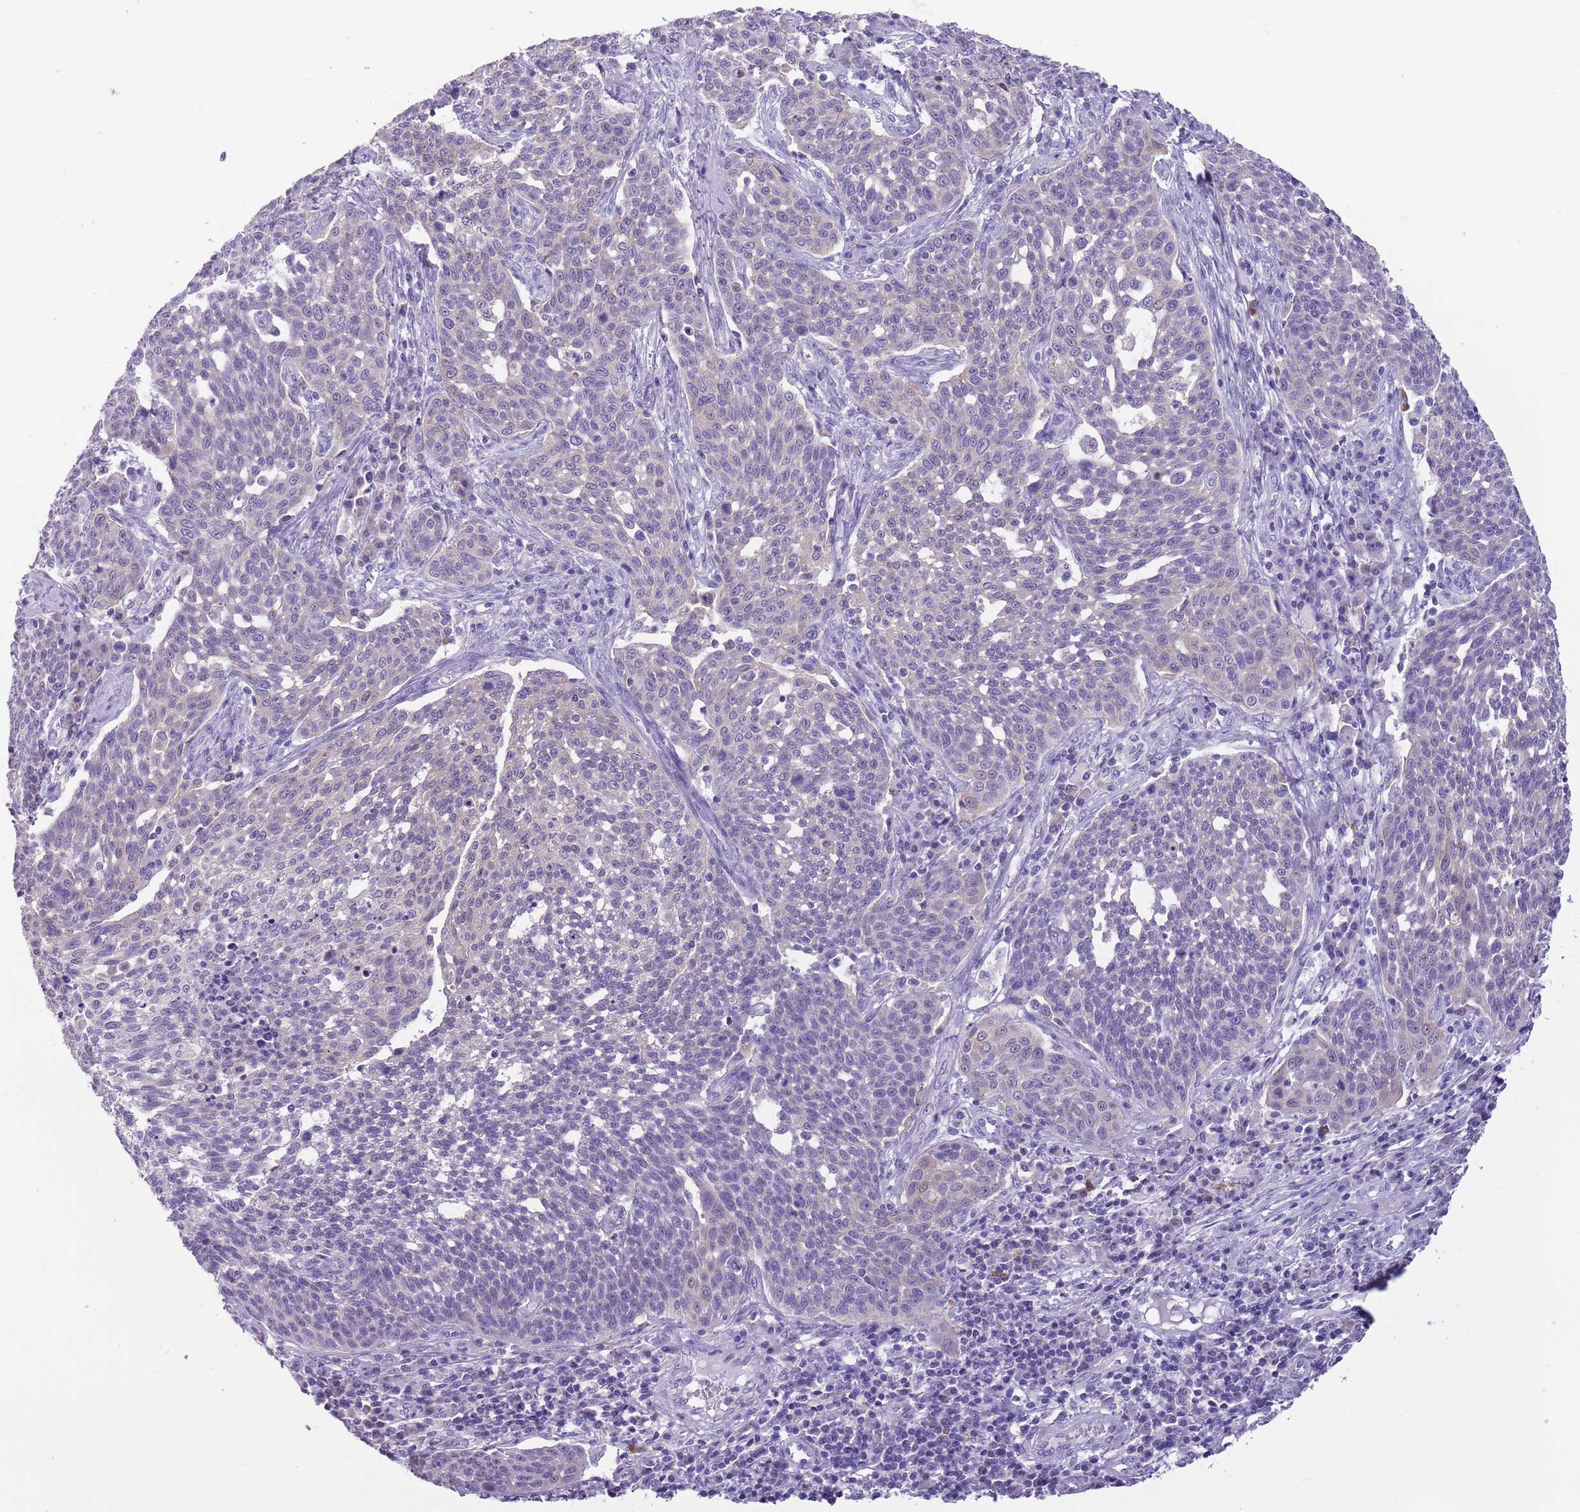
{"staining": {"intensity": "negative", "quantity": "none", "location": "none"}, "tissue": "cervical cancer", "cell_type": "Tumor cells", "image_type": "cancer", "snomed": [{"axis": "morphology", "description": "Squamous cell carcinoma, NOS"}, {"axis": "topography", "description": "Cervix"}], "caption": "IHC histopathology image of neoplastic tissue: human cervical squamous cell carcinoma stained with DAB (3,3'-diaminobenzidine) demonstrates no significant protein positivity in tumor cells.", "gene": "PFKFB2", "patient": {"sex": "female", "age": 34}}